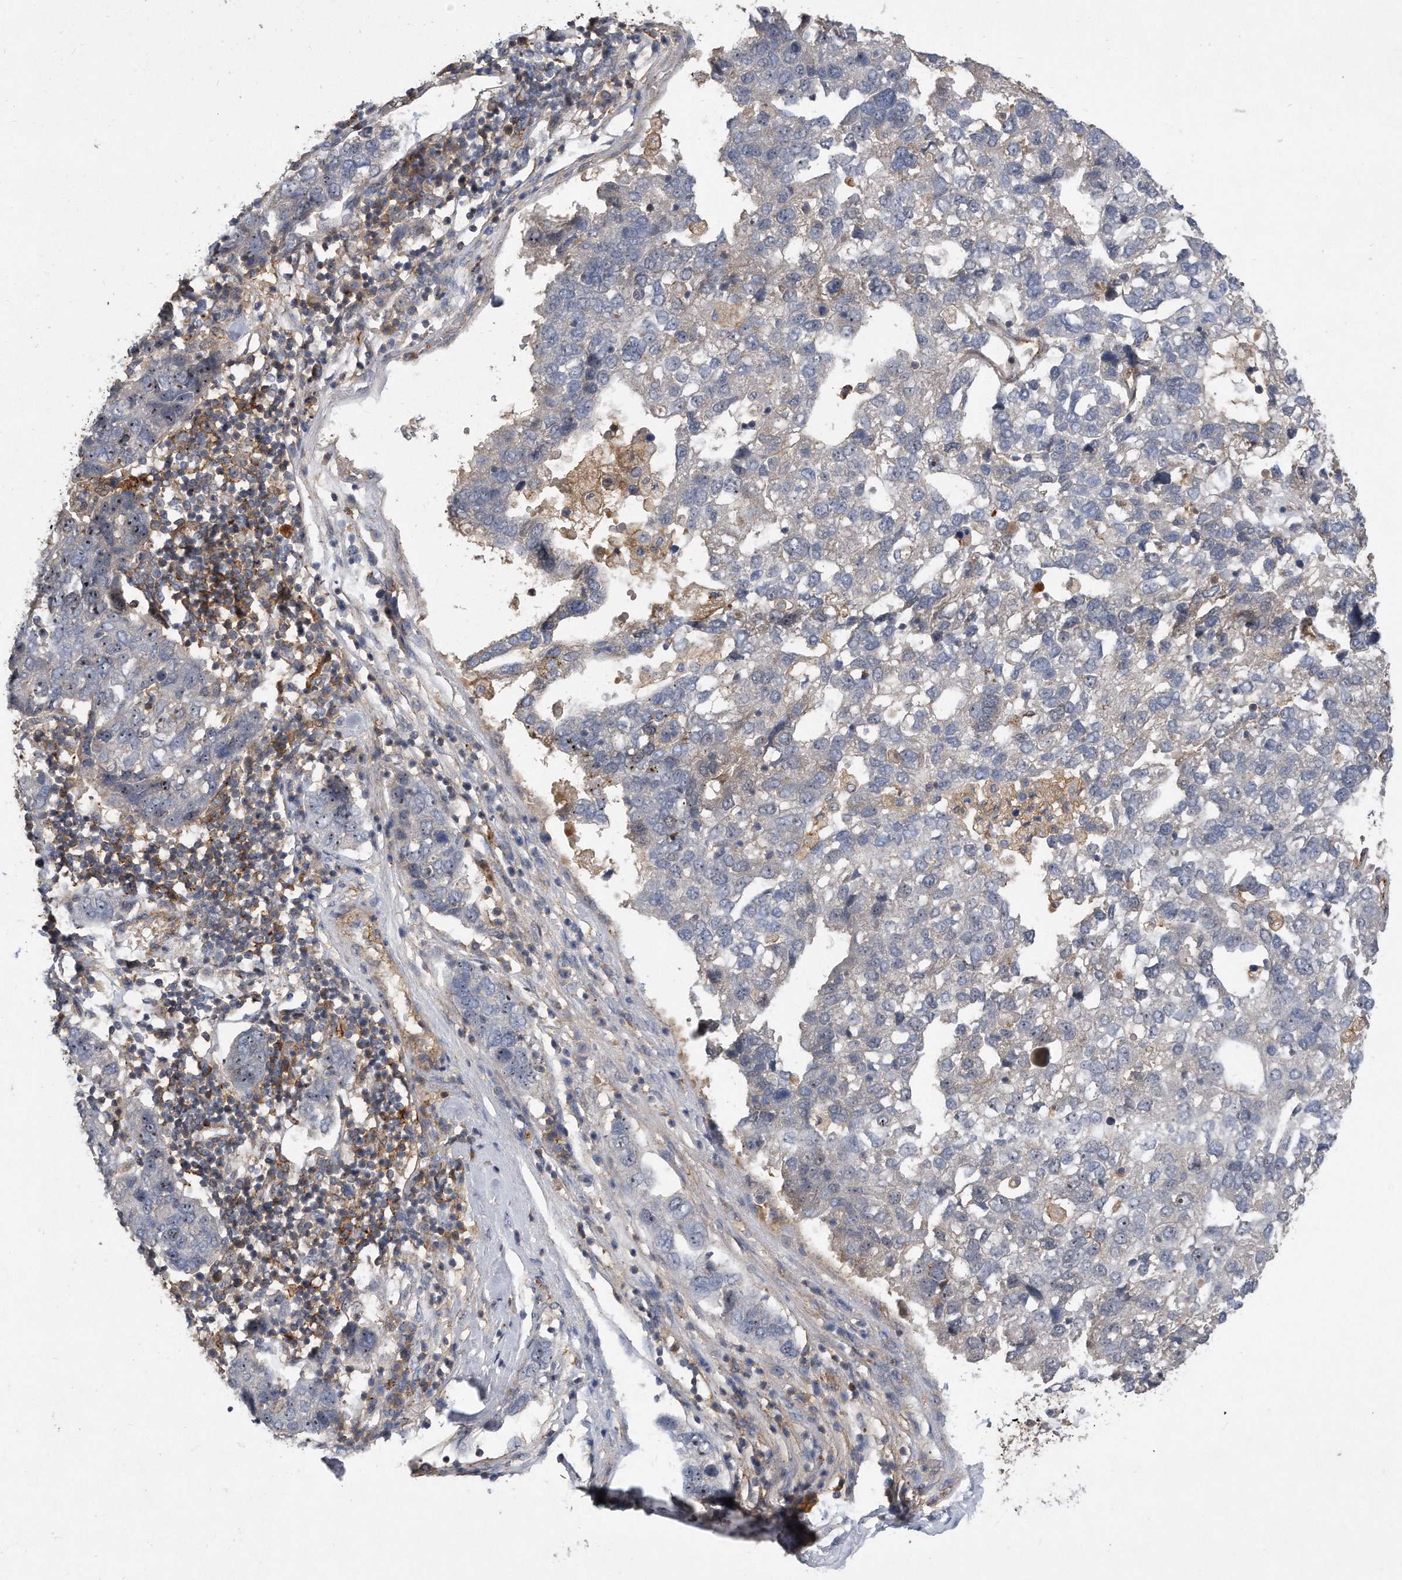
{"staining": {"intensity": "negative", "quantity": "none", "location": "none"}, "tissue": "pancreatic cancer", "cell_type": "Tumor cells", "image_type": "cancer", "snomed": [{"axis": "morphology", "description": "Adenocarcinoma, NOS"}, {"axis": "topography", "description": "Pancreas"}], "caption": "Pancreatic cancer stained for a protein using immunohistochemistry (IHC) demonstrates no positivity tumor cells.", "gene": "PGBD2", "patient": {"sex": "female", "age": 61}}